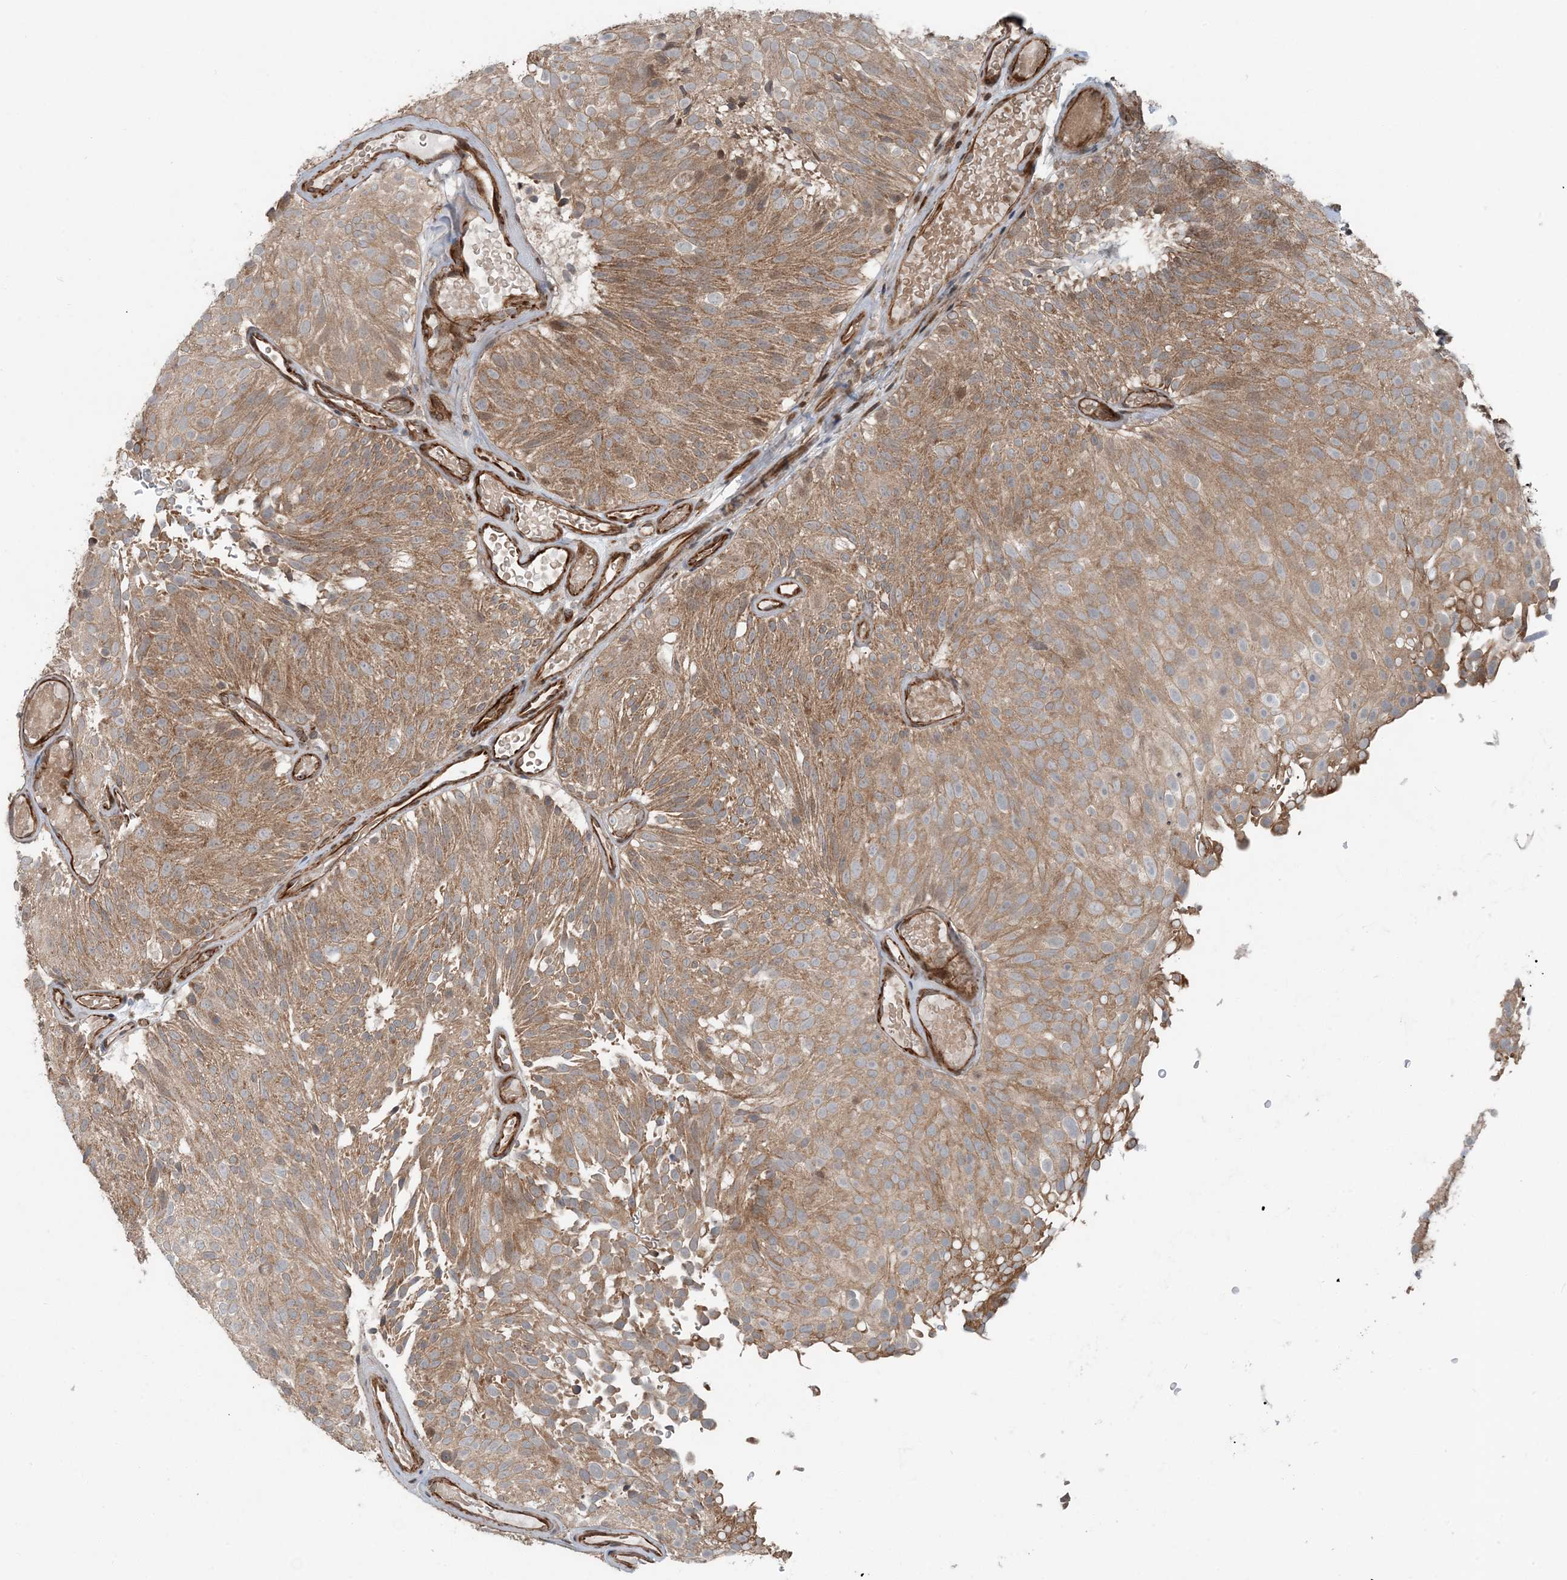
{"staining": {"intensity": "moderate", "quantity": ">75%", "location": "cytoplasmic/membranous"}, "tissue": "urothelial cancer", "cell_type": "Tumor cells", "image_type": "cancer", "snomed": [{"axis": "morphology", "description": "Urothelial carcinoma, Low grade"}, {"axis": "topography", "description": "Urinary bladder"}], "caption": "DAB (3,3'-diaminobenzidine) immunohistochemical staining of low-grade urothelial carcinoma demonstrates moderate cytoplasmic/membranous protein positivity in about >75% of tumor cells. (DAB IHC, brown staining for protein, blue staining for nuclei).", "gene": "EDEM2", "patient": {"sex": "male", "age": 78}}